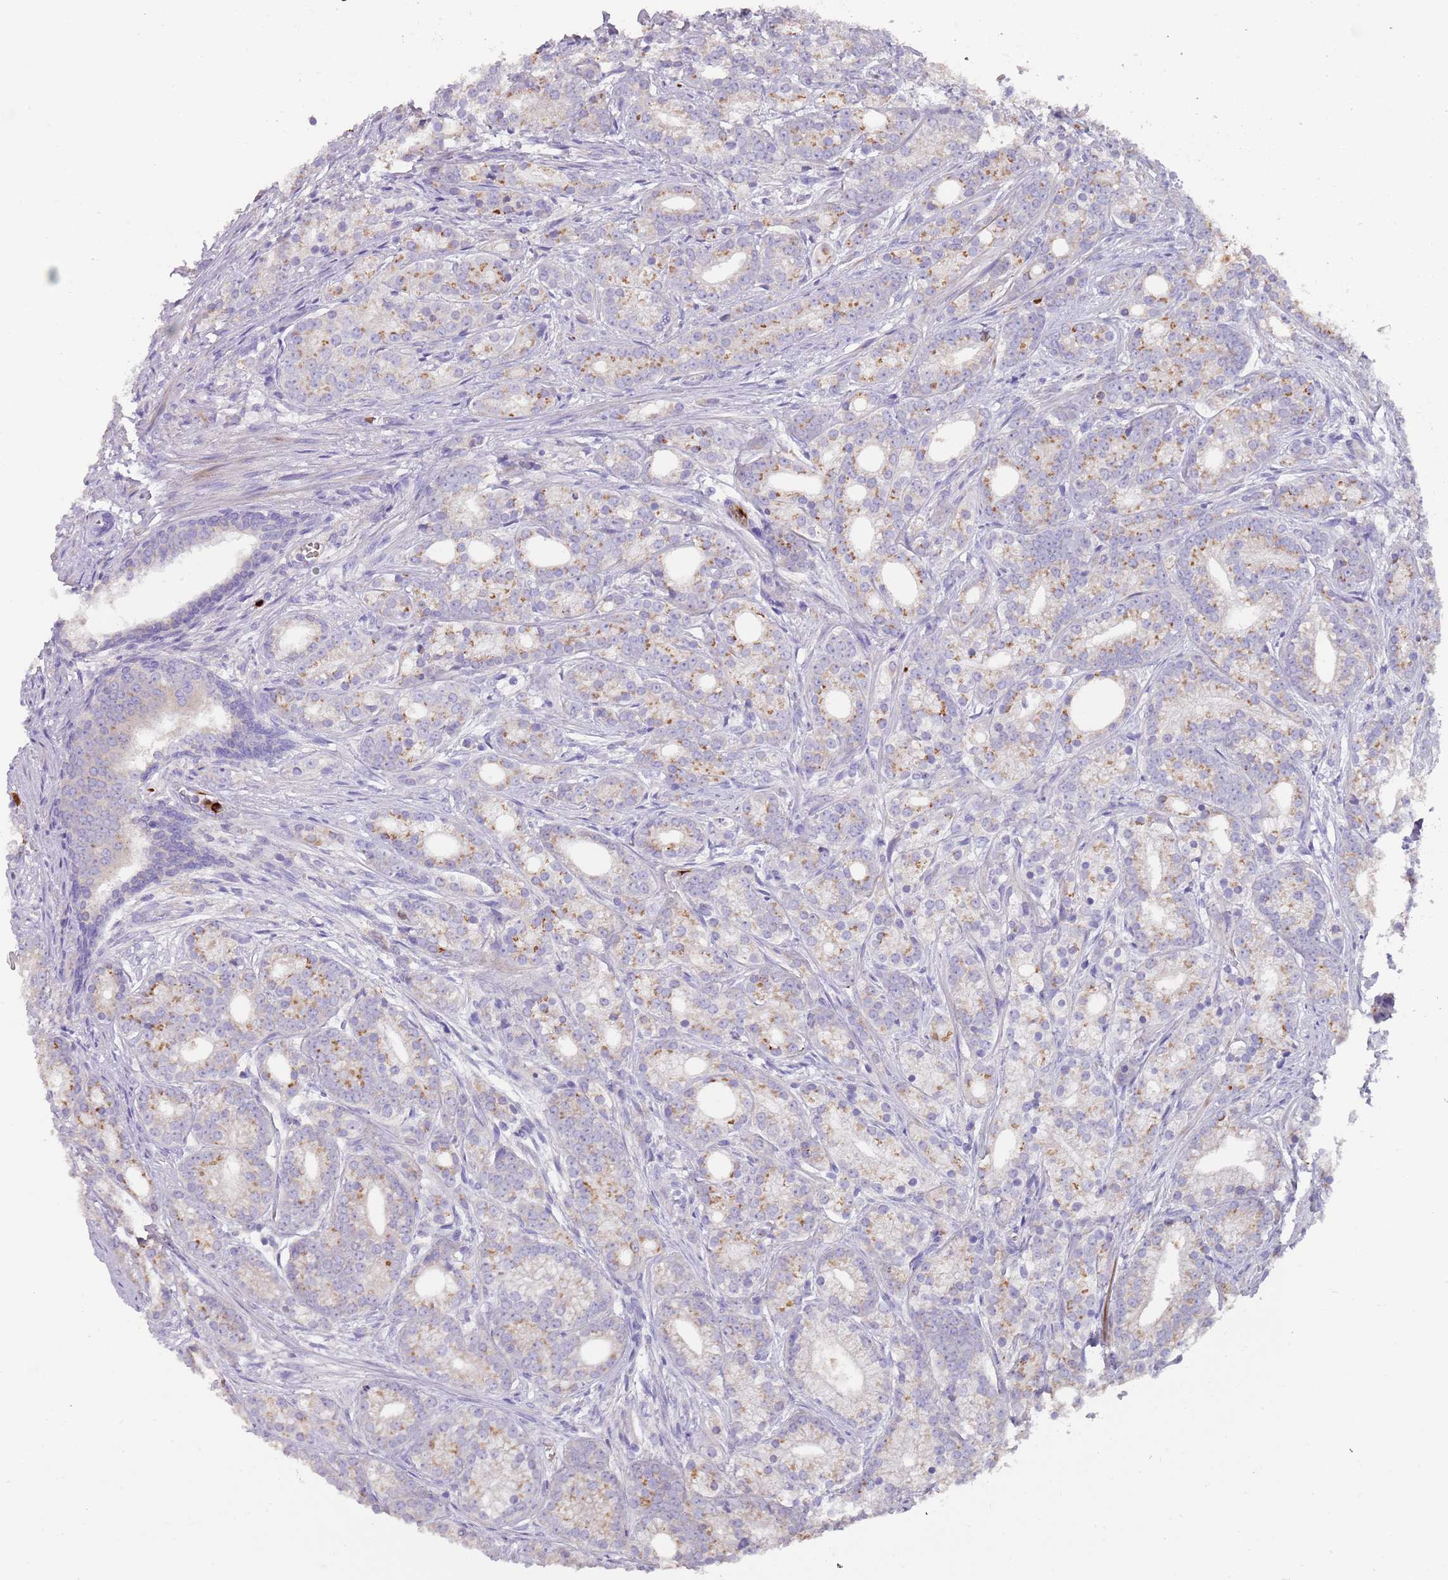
{"staining": {"intensity": "moderate", "quantity": "25%-75%", "location": "cytoplasmic/membranous"}, "tissue": "prostate cancer", "cell_type": "Tumor cells", "image_type": "cancer", "snomed": [{"axis": "morphology", "description": "Adenocarcinoma, Low grade"}, {"axis": "topography", "description": "Prostate"}], "caption": "Tumor cells exhibit medium levels of moderate cytoplasmic/membranous staining in about 25%-75% of cells in adenocarcinoma (low-grade) (prostate).", "gene": "TMEM251", "patient": {"sex": "male", "age": 71}}